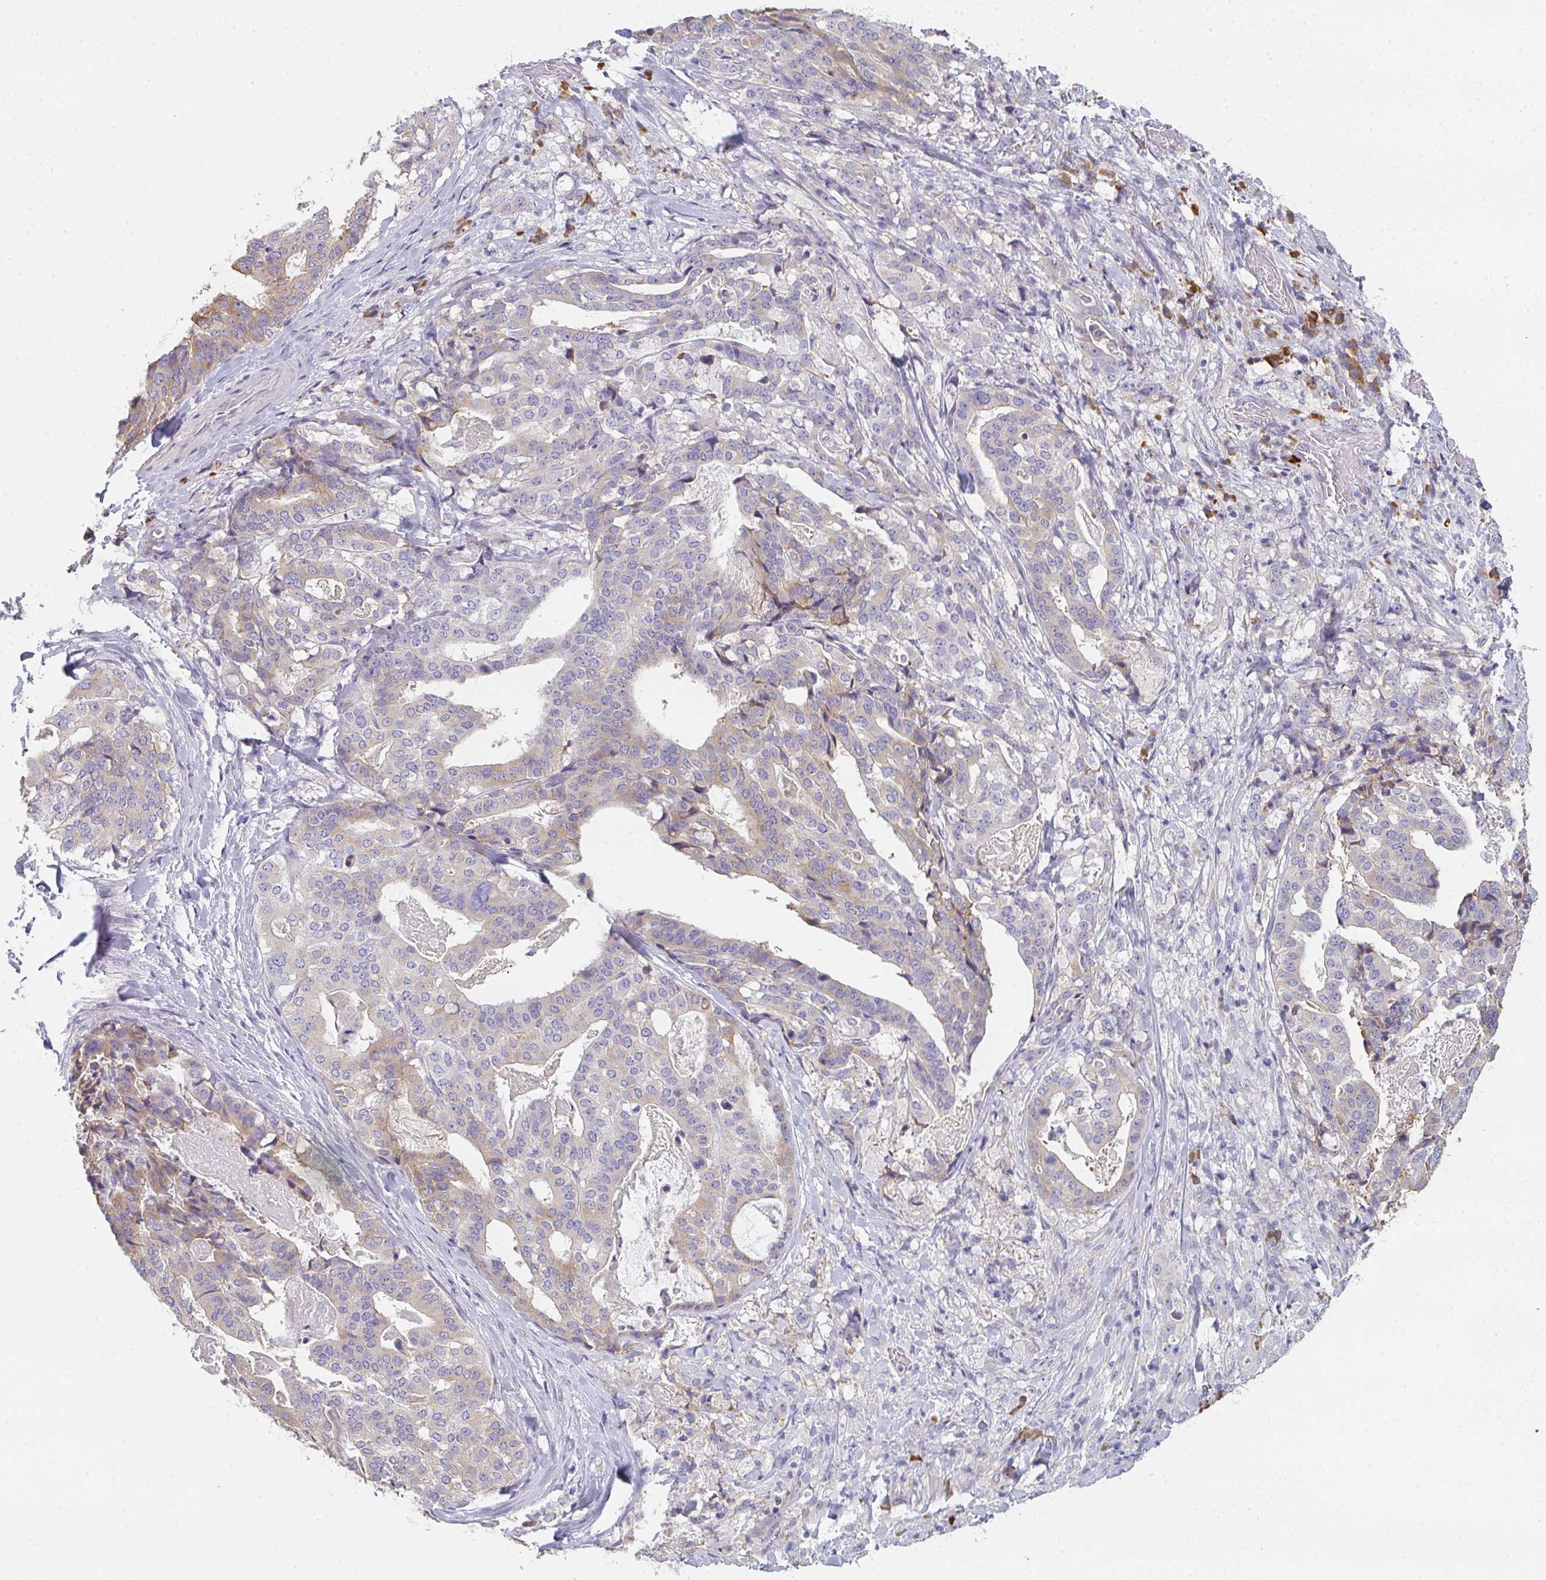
{"staining": {"intensity": "weak", "quantity": "25%-75%", "location": "cytoplasmic/membranous"}, "tissue": "stomach cancer", "cell_type": "Tumor cells", "image_type": "cancer", "snomed": [{"axis": "morphology", "description": "Adenocarcinoma, NOS"}, {"axis": "topography", "description": "Stomach"}], "caption": "An IHC histopathology image of neoplastic tissue is shown. Protein staining in brown labels weak cytoplasmic/membranous positivity in stomach cancer (adenocarcinoma) within tumor cells. (DAB (3,3'-diaminobenzidine) IHC with brightfield microscopy, high magnification).", "gene": "ZNF215", "patient": {"sex": "male", "age": 48}}